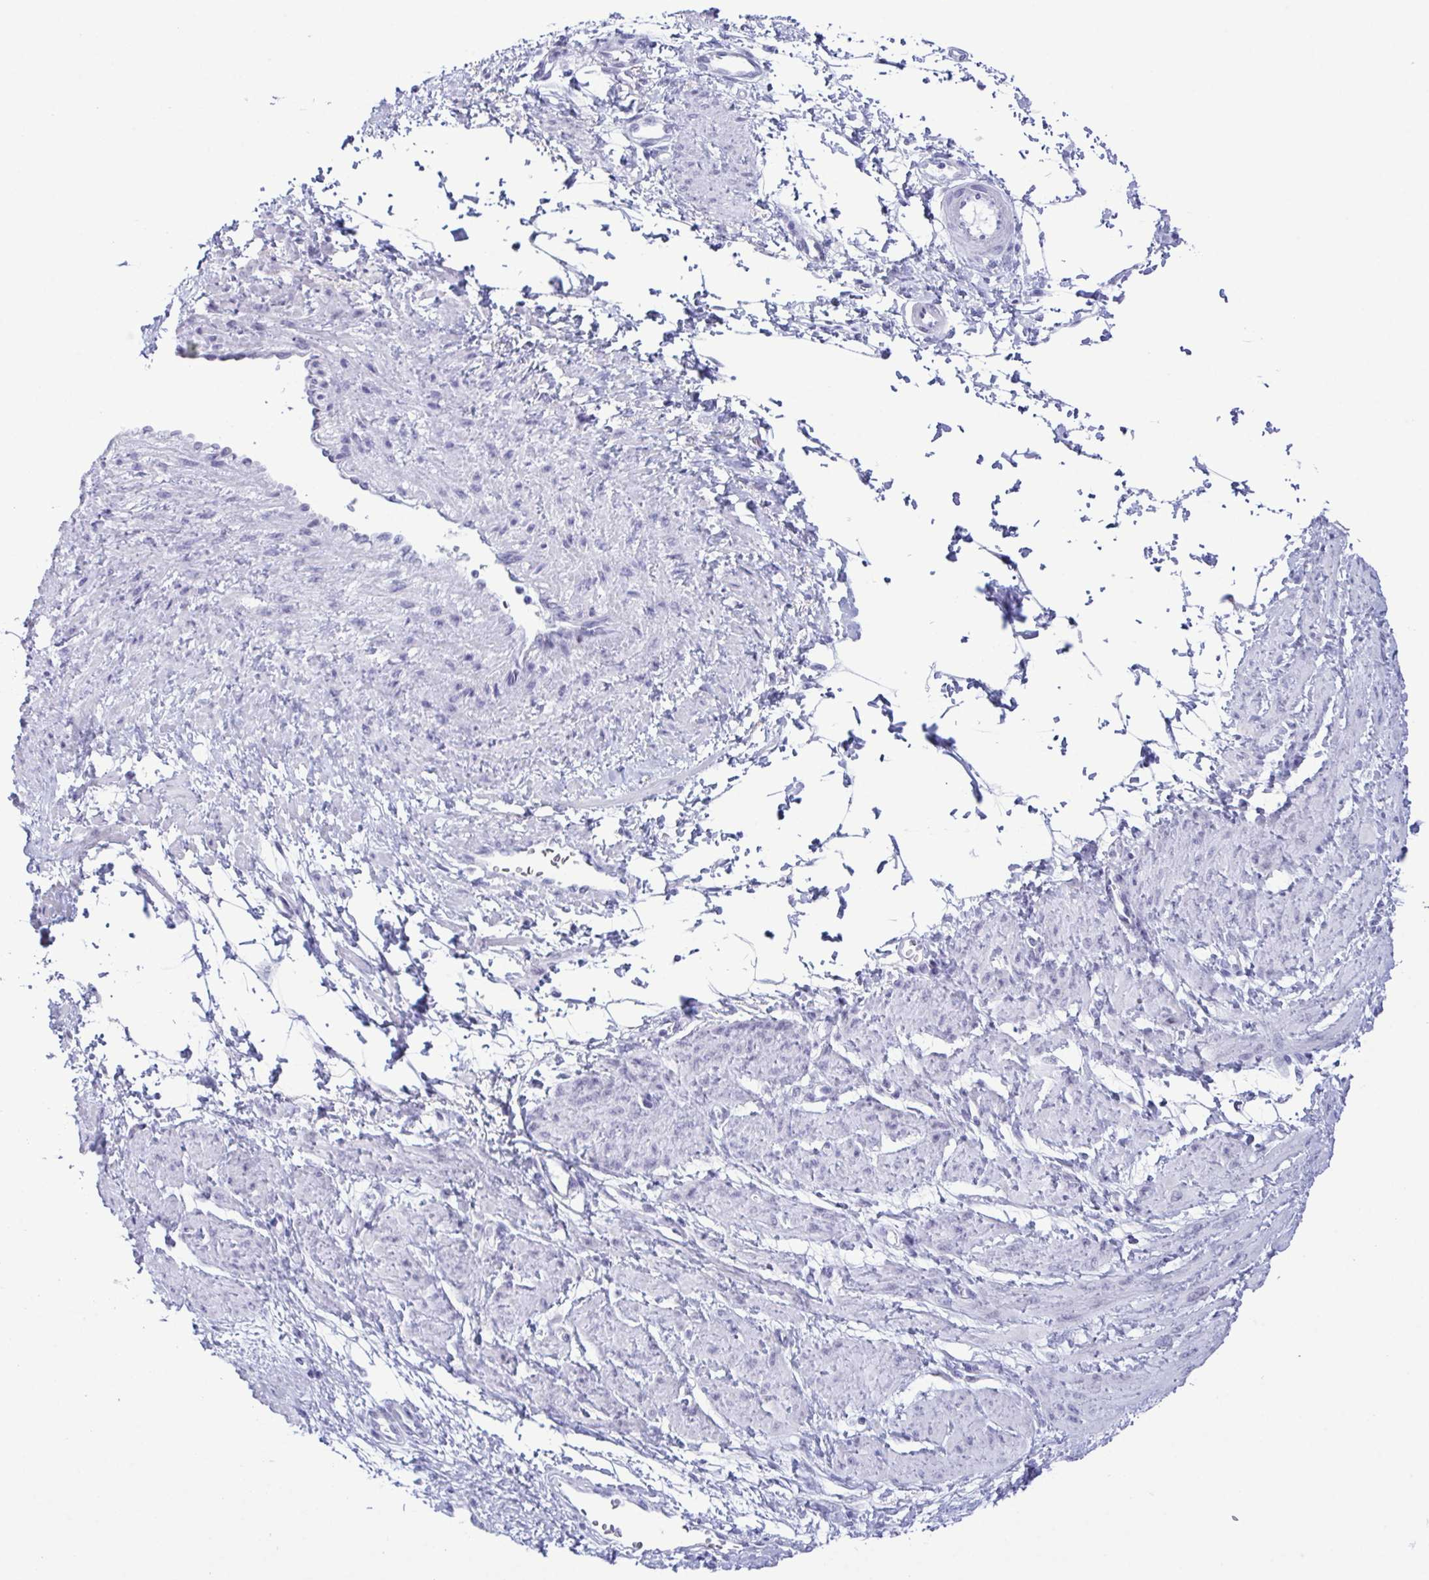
{"staining": {"intensity": "negative", "quantity": "none", "location": "none"}, "tissue": "smooth muscle", "cell_type": "Smooth muscle cells", "image_type": "normal", "snomed": [{"axis": "morphology", "description": "Normal tissue, NOS"}, {"axis": "topography", "description": "Smooth muscle"}, {"axis": "topography", "description": "Uterus"}], "caption": "This is an immunohistochemistry histopathology image of normal human smooth muscle. There is no staining in smooth muscle cells.", "gene": "SUGP2", "patient": {"sex": "female", "age": 39}}